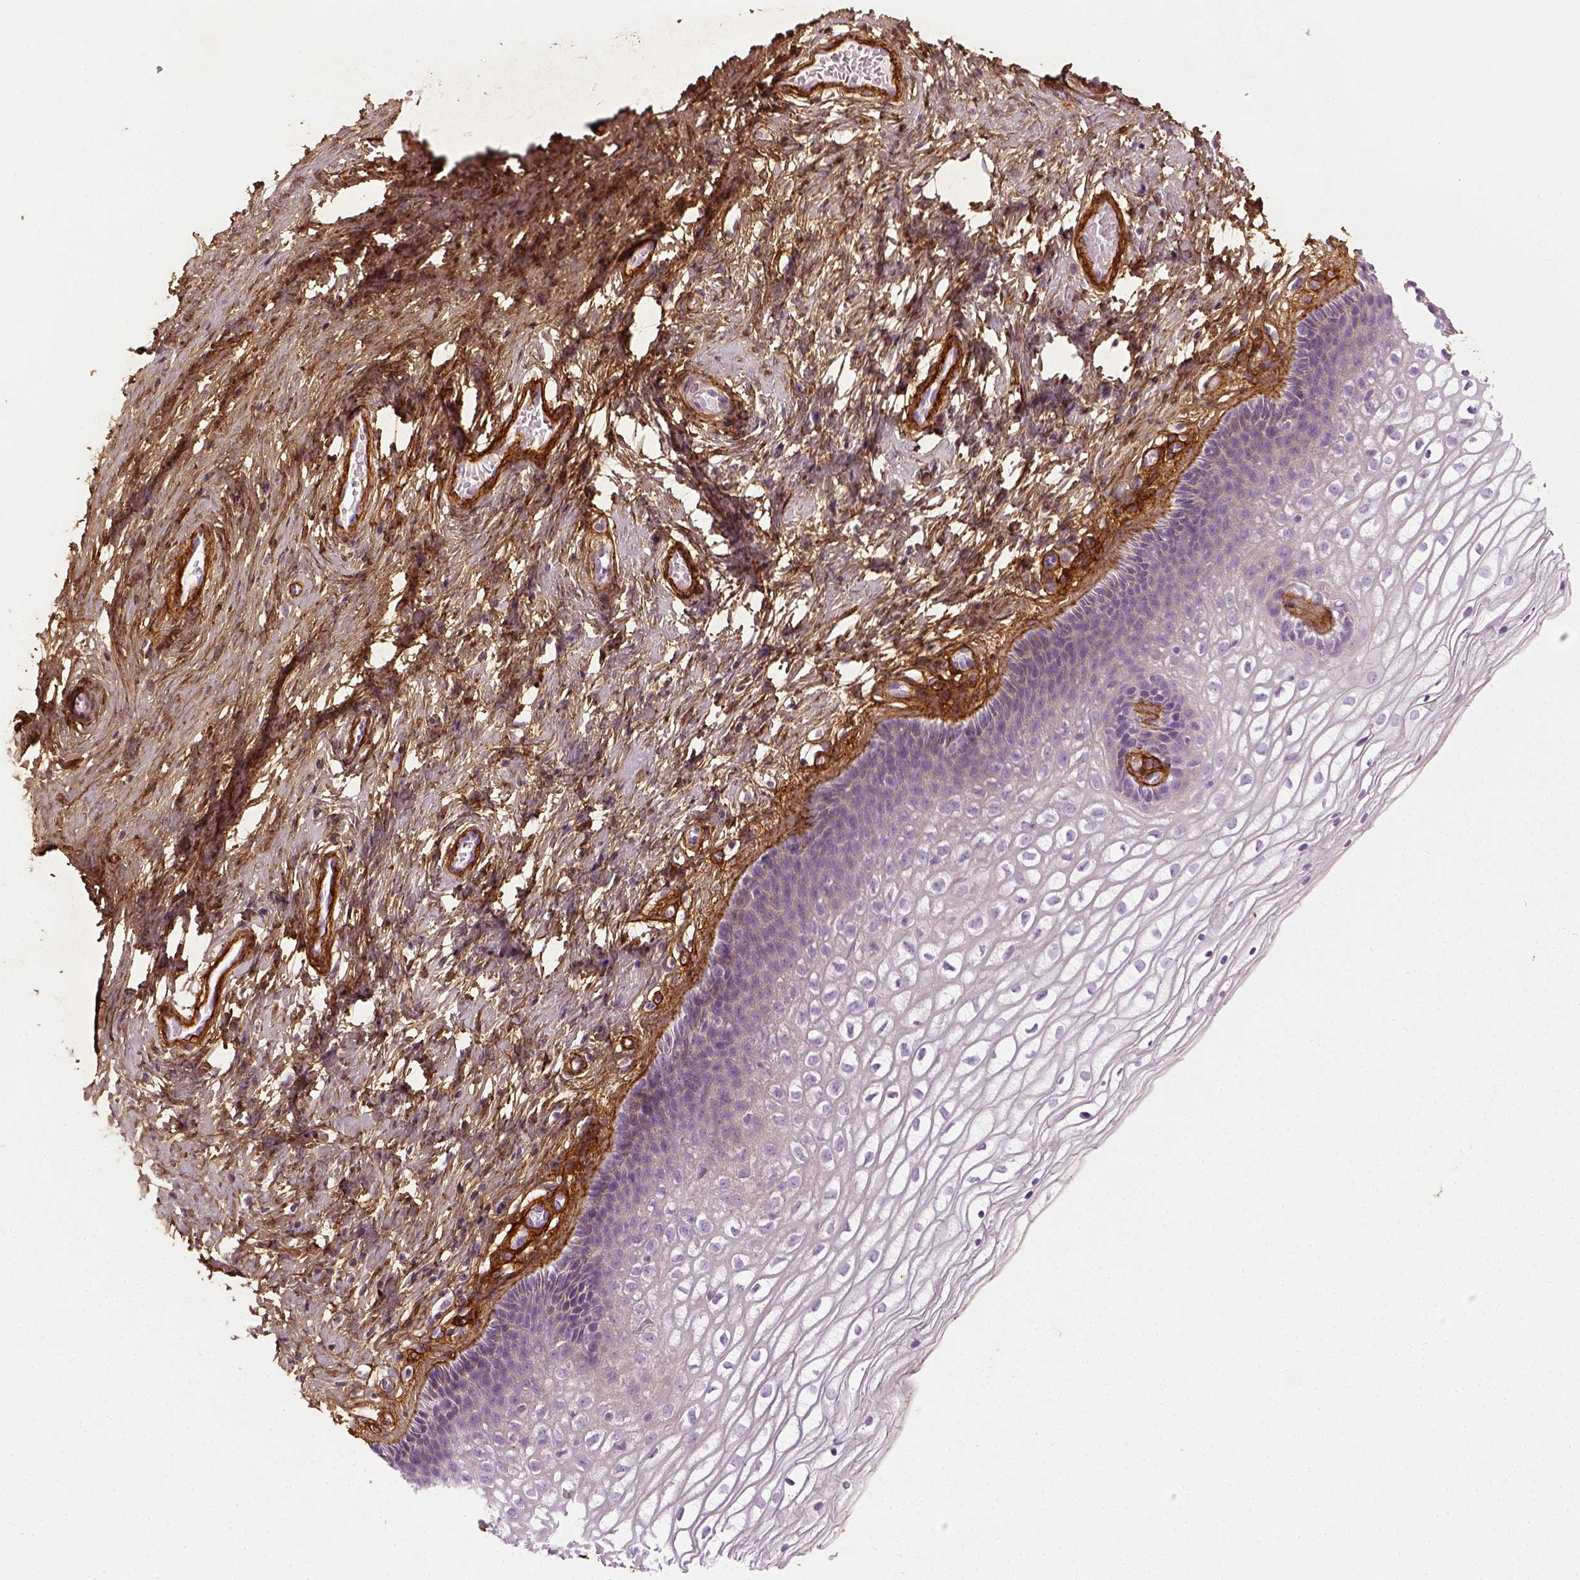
{"staining": {"intensity": "negative", "quantity": "none", "location": "none"}, "tissue": "cervix", "cell_type": "Glandular cells", "image_type": "normal", "snomed": [{"axis": "morphology", "description": "Normal tissue, NOS"}, {"axis": "topography", "description": "Cervix"}], "caption": "DAB immunohistochemical staining of unremarkable cervix reveals no significant staining in glandular cells.", "gene": "COL6A2", "patient": {"sex": "female", "age": 34}}